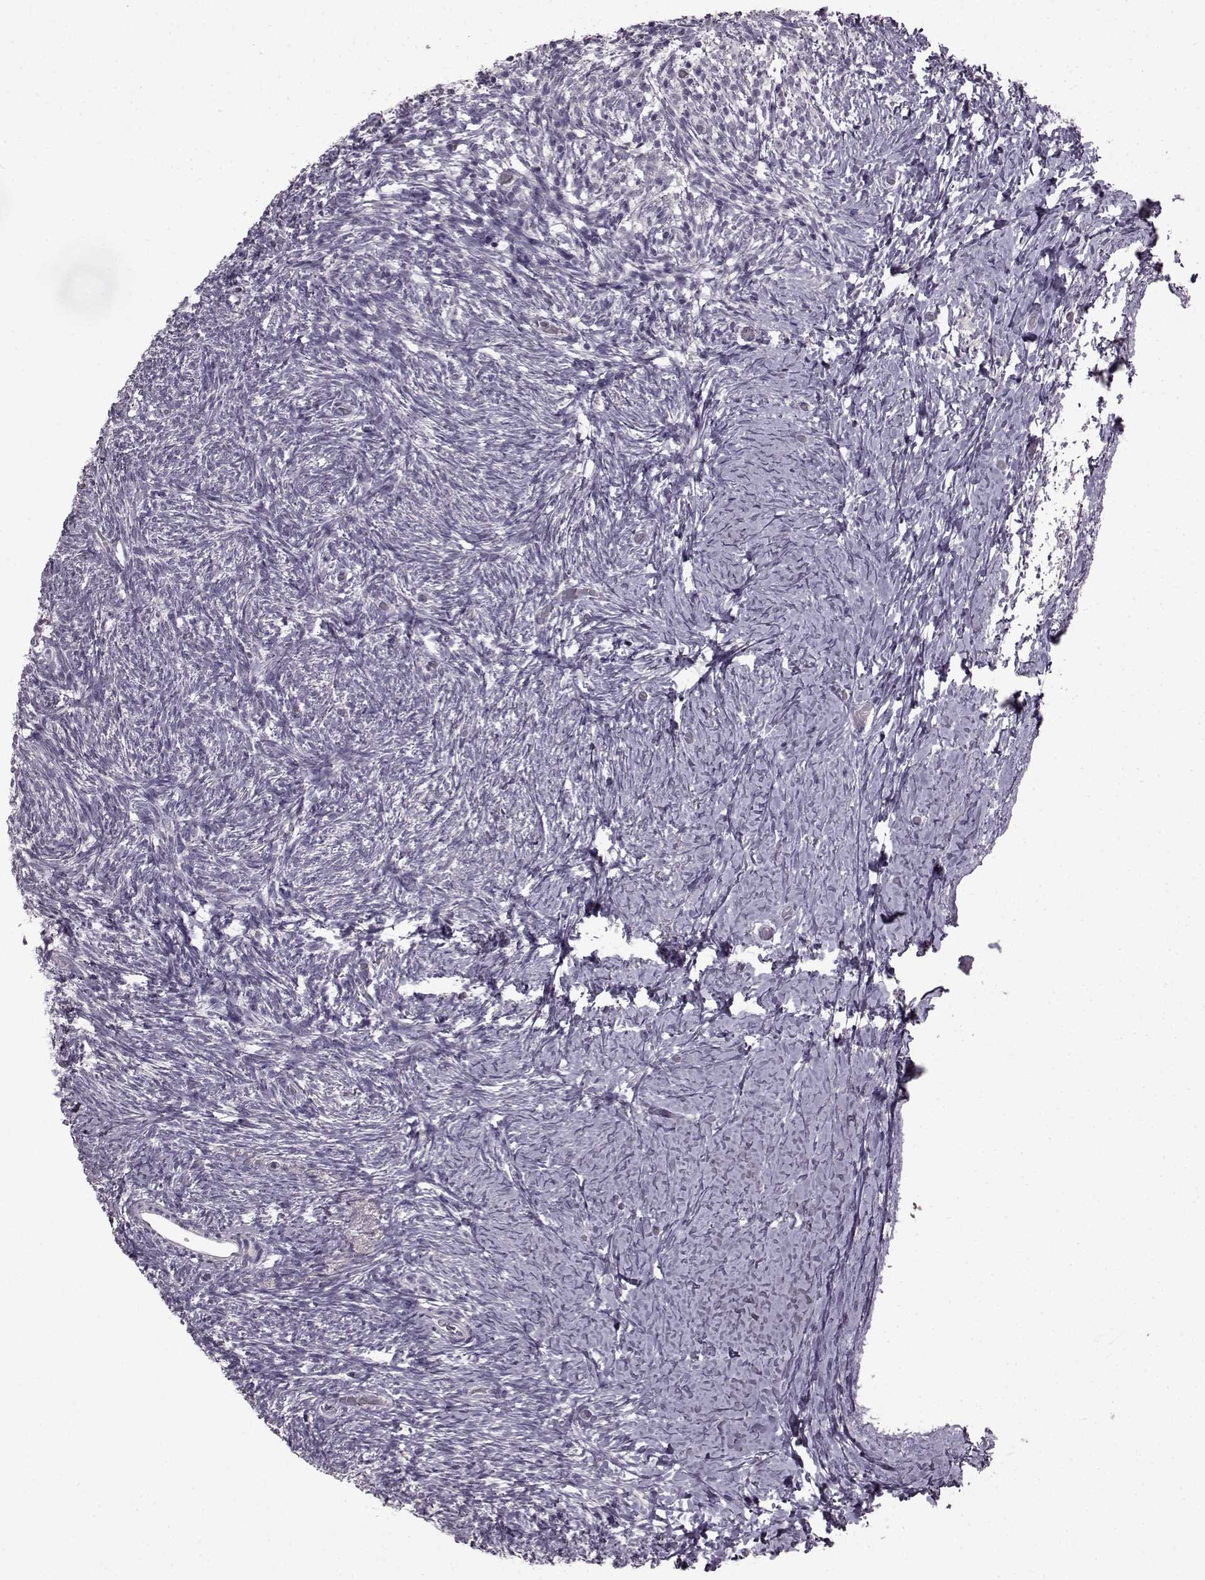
{"staining": {"intensity": "negative", "quantity": "none", "location": "none"}, "tissue": "ovary", "cell_type": "Follicle cells", "image_type": "normal", "snomed": [{"axis": "morphology", "description": "Normal tissue, NOS"}, {"axis": "topography", "description": "Ovary"}], "caption": "Immunohistochemistry (IHC) photomicrograph of unremarkable ovary stained for a protein (brown), which demonstrates no expression in follicle cells.", "gene": "LHB", "patient": {"sex": "female", "age": 39}}